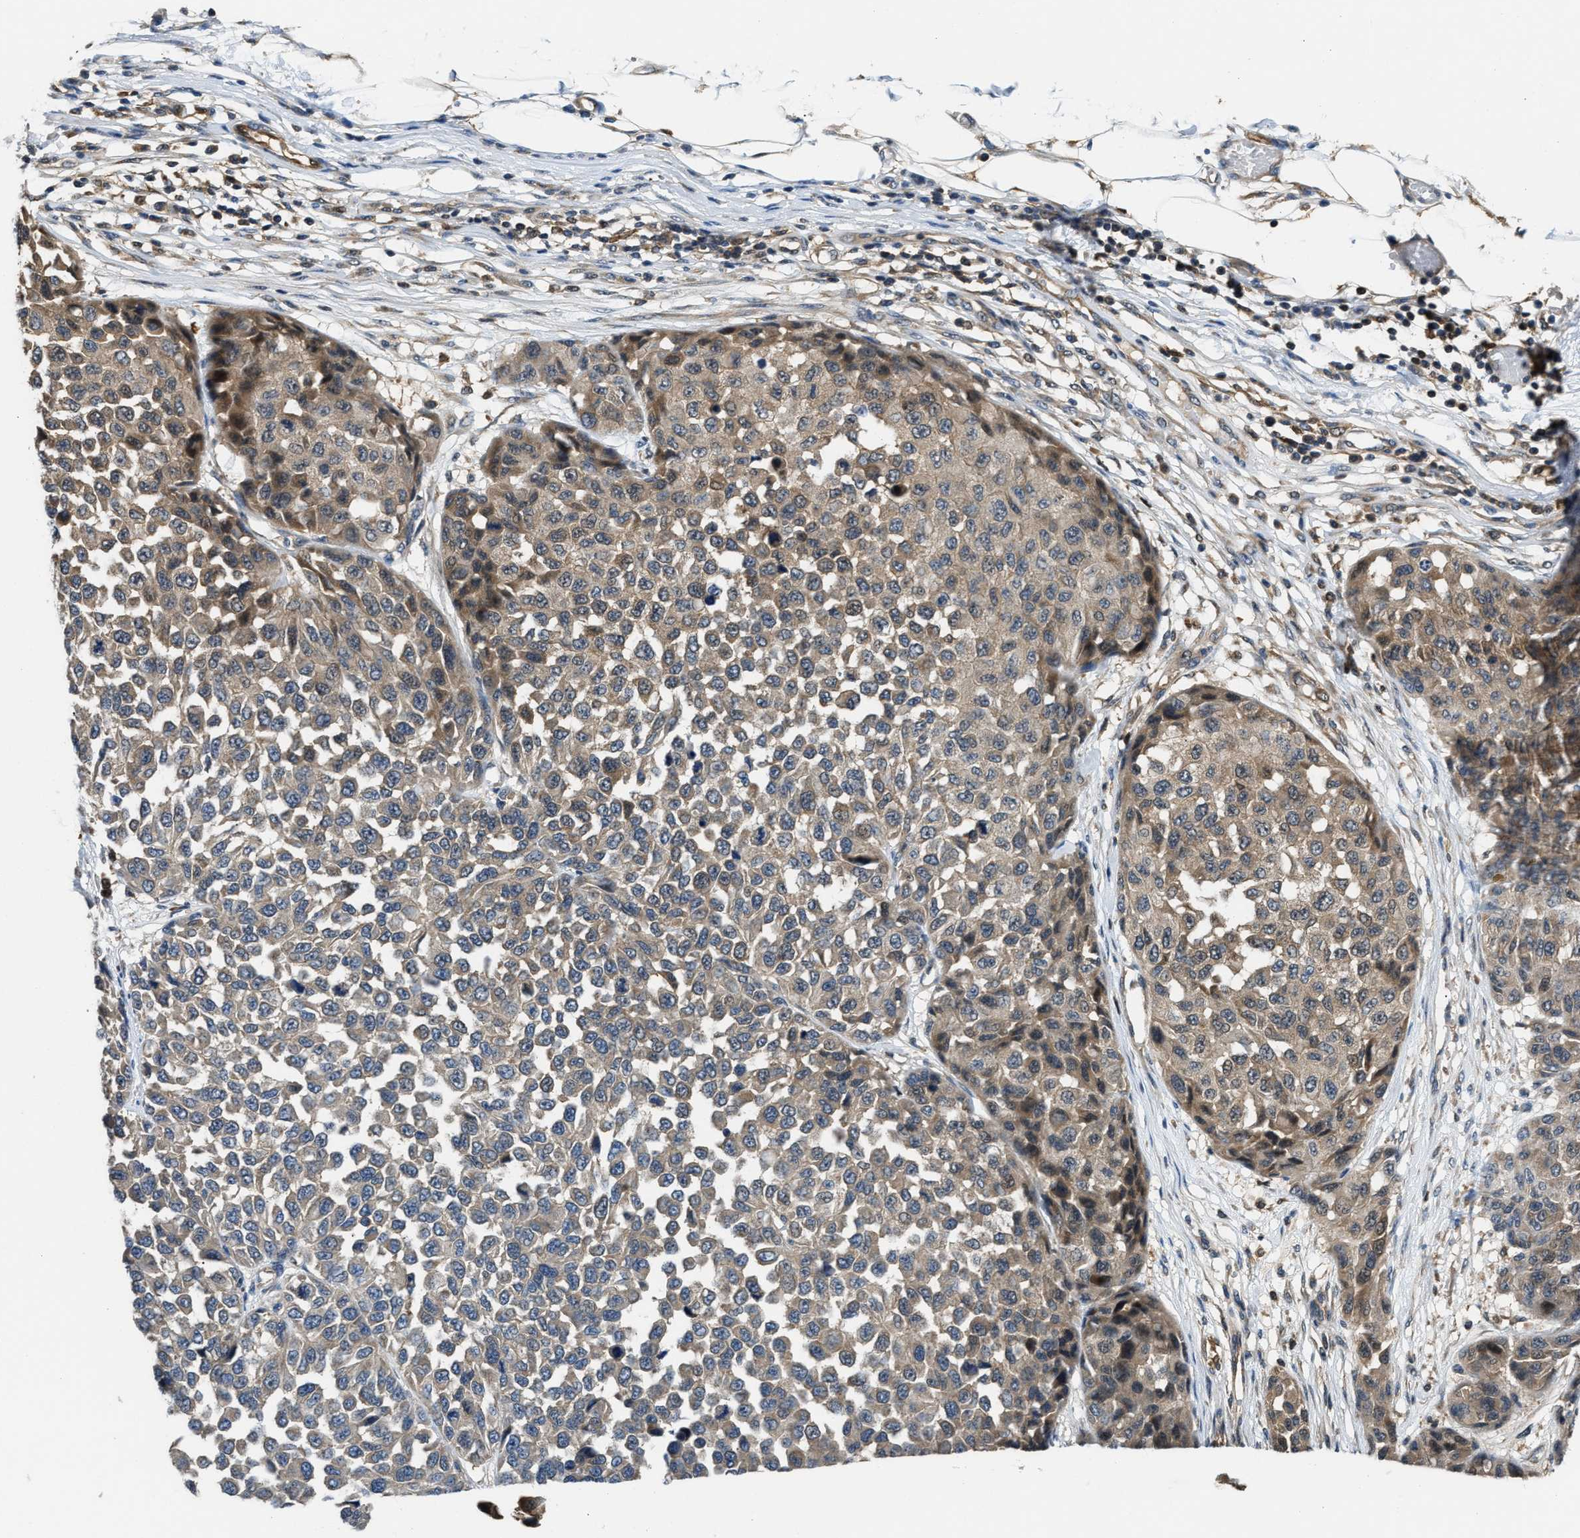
{"staining": {"intensity": "weak", "quantity": "25%-75%", "location": "cytoplasmic/membranous"}, "tissue": "melanoma", "cell_type": "Tumor cells", "image_type": "cancer", "snomed": [{"axis": "morphology", "description": "Normal tissue, NOS"}, {"axis": "morphology", "description": "Malignant melanoma, NOS"}, {"axis": "topography", "description": "Skin"}], "caption": "High-magnification brightfield microscopy of melanoma stained with DAB (brown) and counterstained with hematoxylin (blue). tumor cells exhibit weak cytoplasmic/membranous positivity is seen in approximately25%-75% of cells.", "gene": "PPA1", "patient": {"sex": "male", "age": 62}}